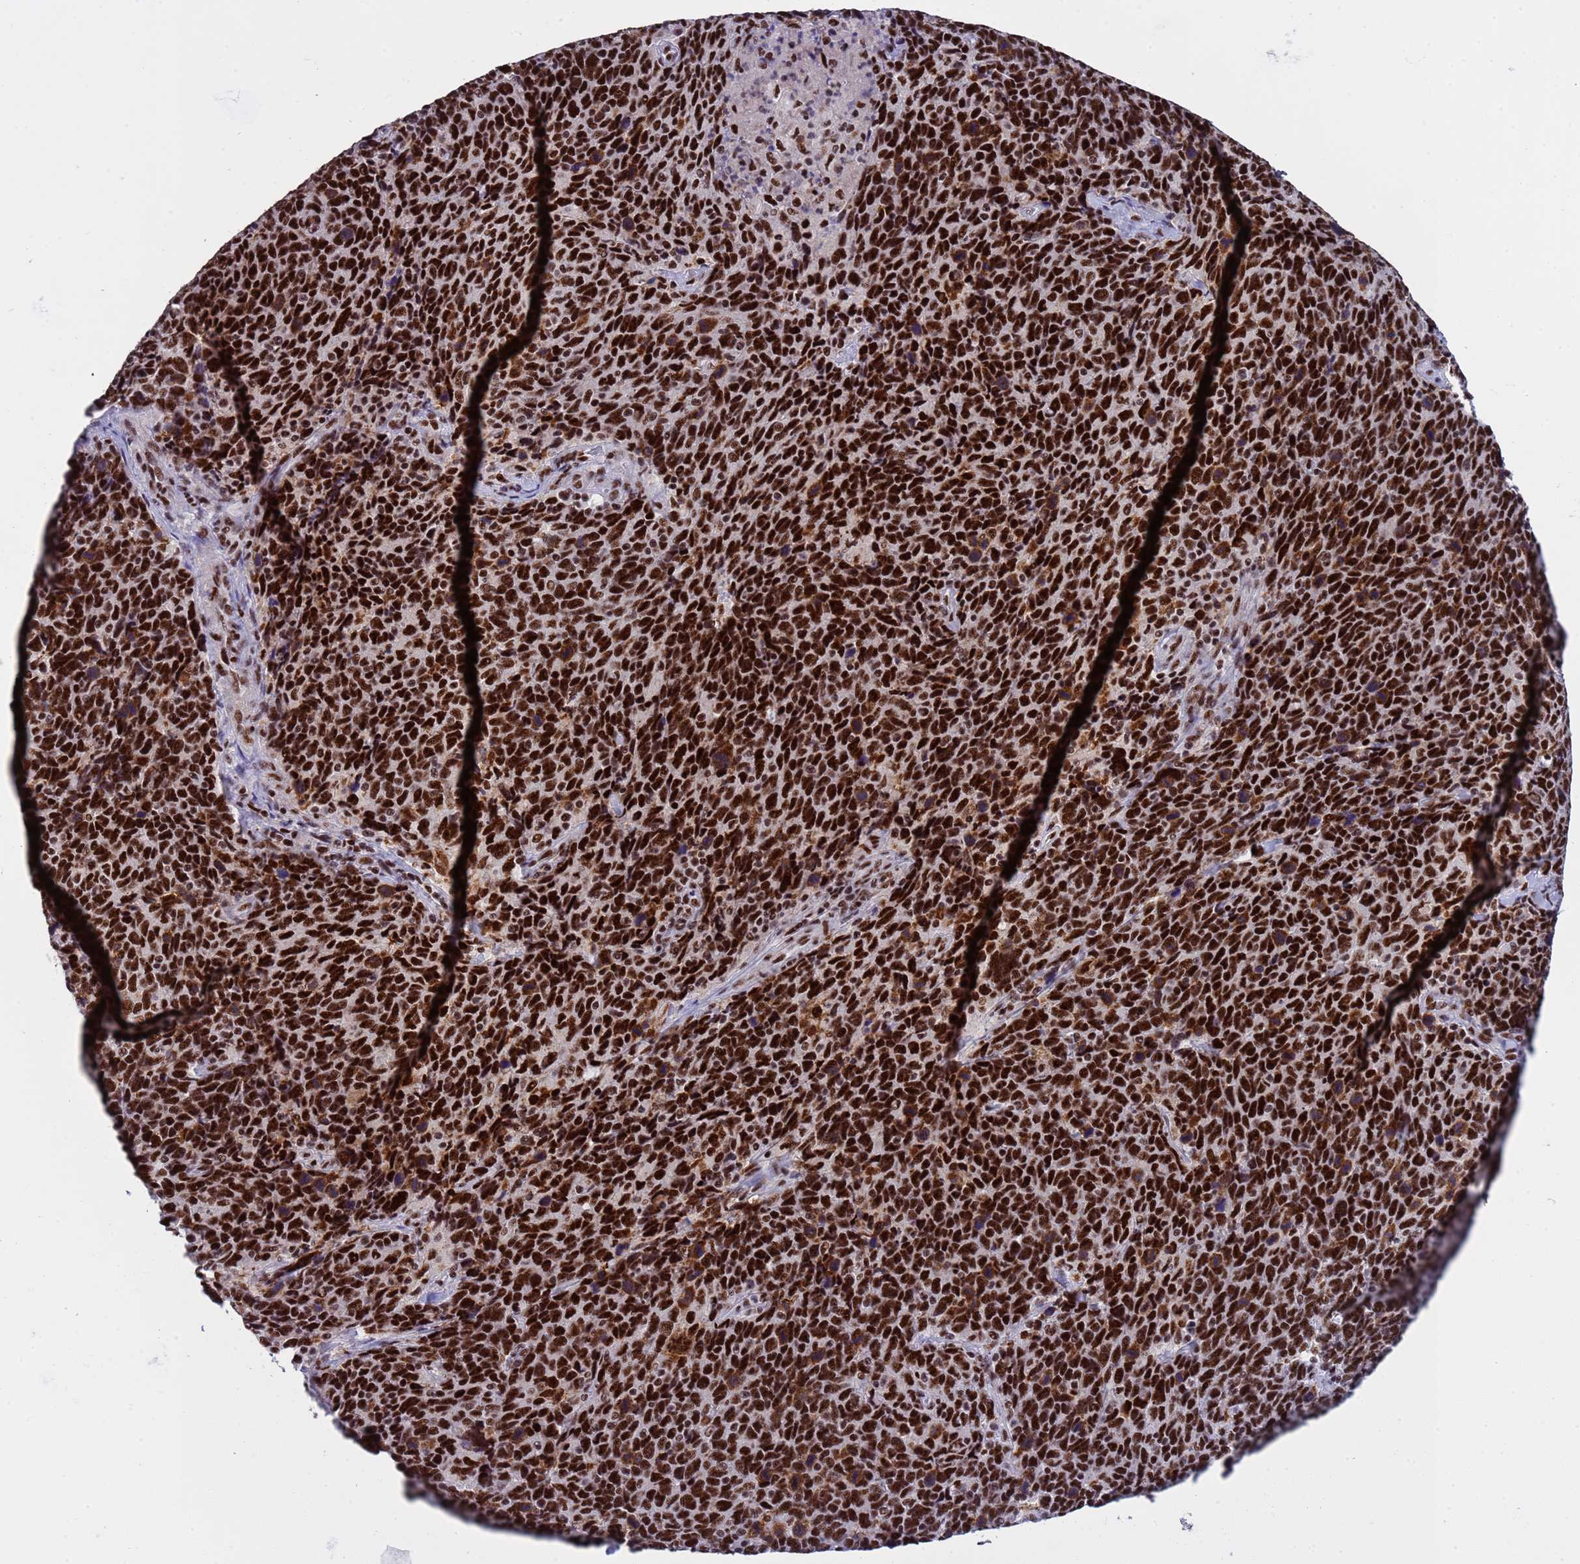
{"staining": {"intensity": "strong", "quantity": ">75%", "location": "nuclear"}, "tissue": "cervical cancer", "cell_type": "Tumor cells", "image_type": "cancer", "snomed": [{"axis": "morphology", "description": "Squamous cell carcinoma, NOS"}, {"axis": "topography", "description": "Cervix"}], "caption": "Protein expression analysis of cervical cancer (squamous cell carcinoma) exhibits strong nuclear expression in approximately >75% of tumor cells.", "gene": "THOC2", "patient": {"sex": "female", "age": 41}}